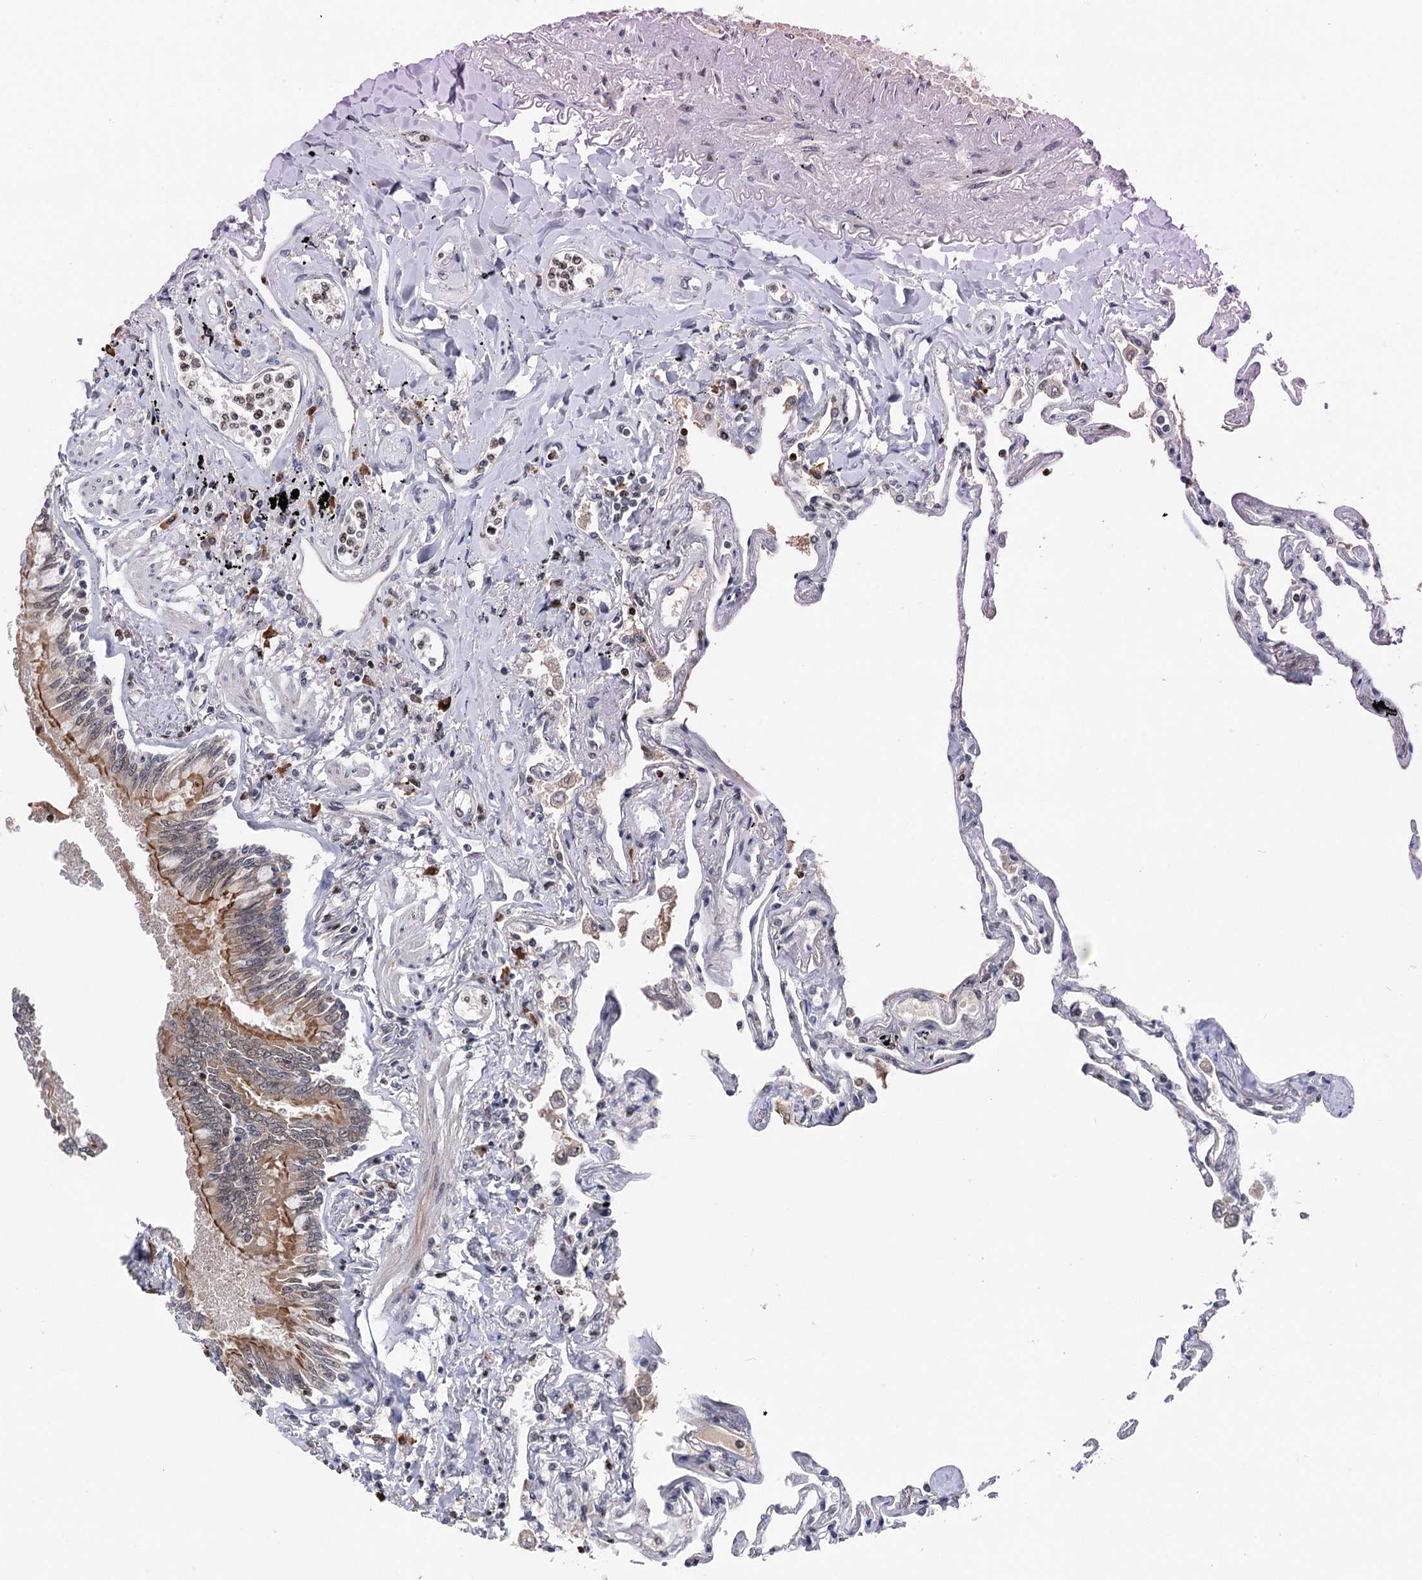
{"staining": {"intensity": "negative", "quantity": "none", "location": "none"}, "tissue": "lung", "cell_type": "Alveolar cells", "image_type": "normal", "snomed": [{"axis": "morphology", "description": "Normal tissue, NOS"}, {"axis": "topography", "description": "Lung"}], "caption": "This is an immunohistochemistry histopathology image of benign human lung. There is no staining in alveolar cells.", "gene": "ZCCHC10", "patient": {"sex": "female", "age": 67}}